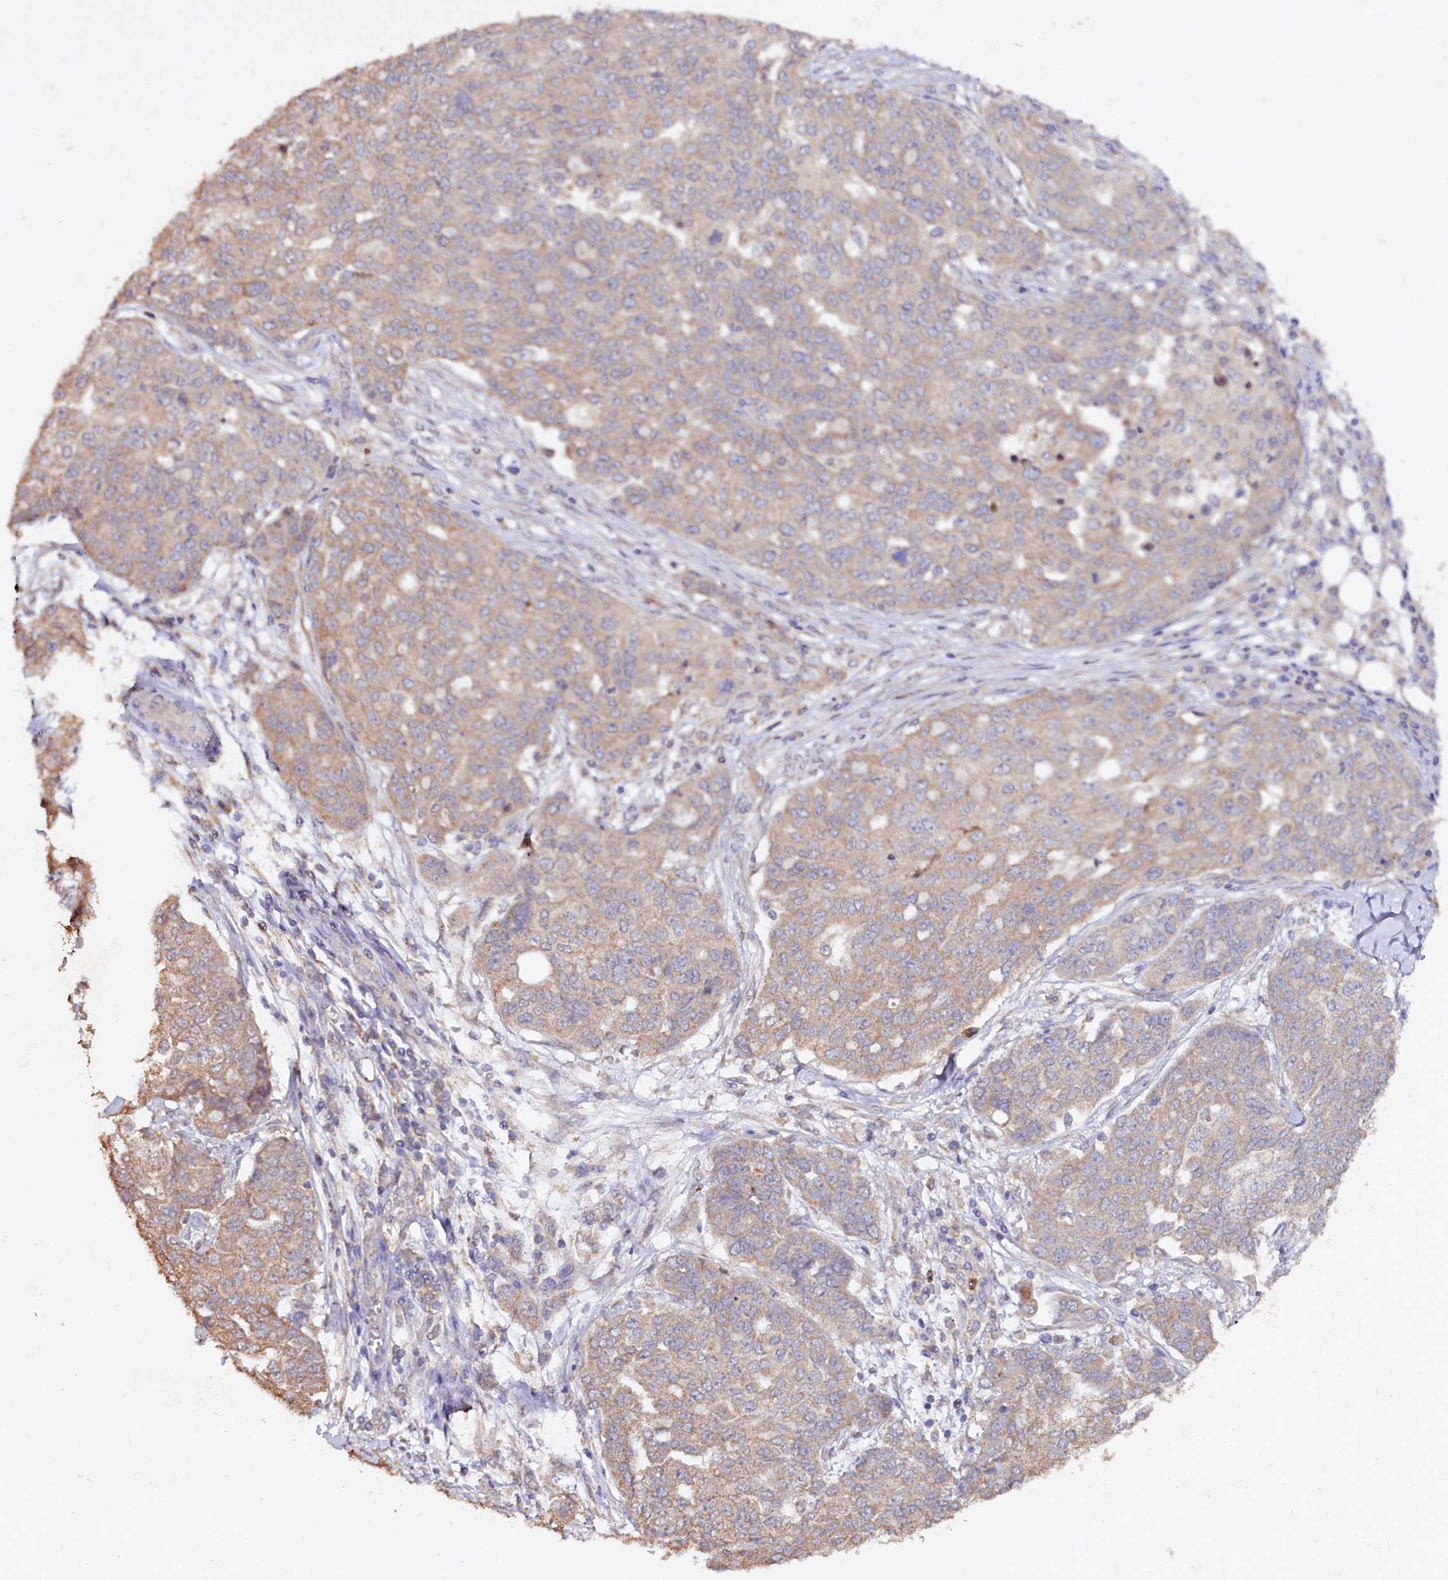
{"staining": {"intensity": "weak", "quantity": "25%-75%", "location": "cytoplasmic/membranous"}, "tissue": "ovarian cancer", "cell_type": "Tumor cells", "image_type": "cancer", "snomed": [{"axis": "morphology", "description": "Cystadenocarcinoma, serous, NOS"}, {"axis": "topography", "description": "Soft tissue"}, {"axis": "topography", "description": "Ovary"}], "caption": "Weak cytoplasmic/membranous positivity for a protein is present in approximately 25%-75% of tumor cells of ovarian cancer using IHC.", "gene": "ETFBKMT", "patient": {"sex": "female", "age": 57}}